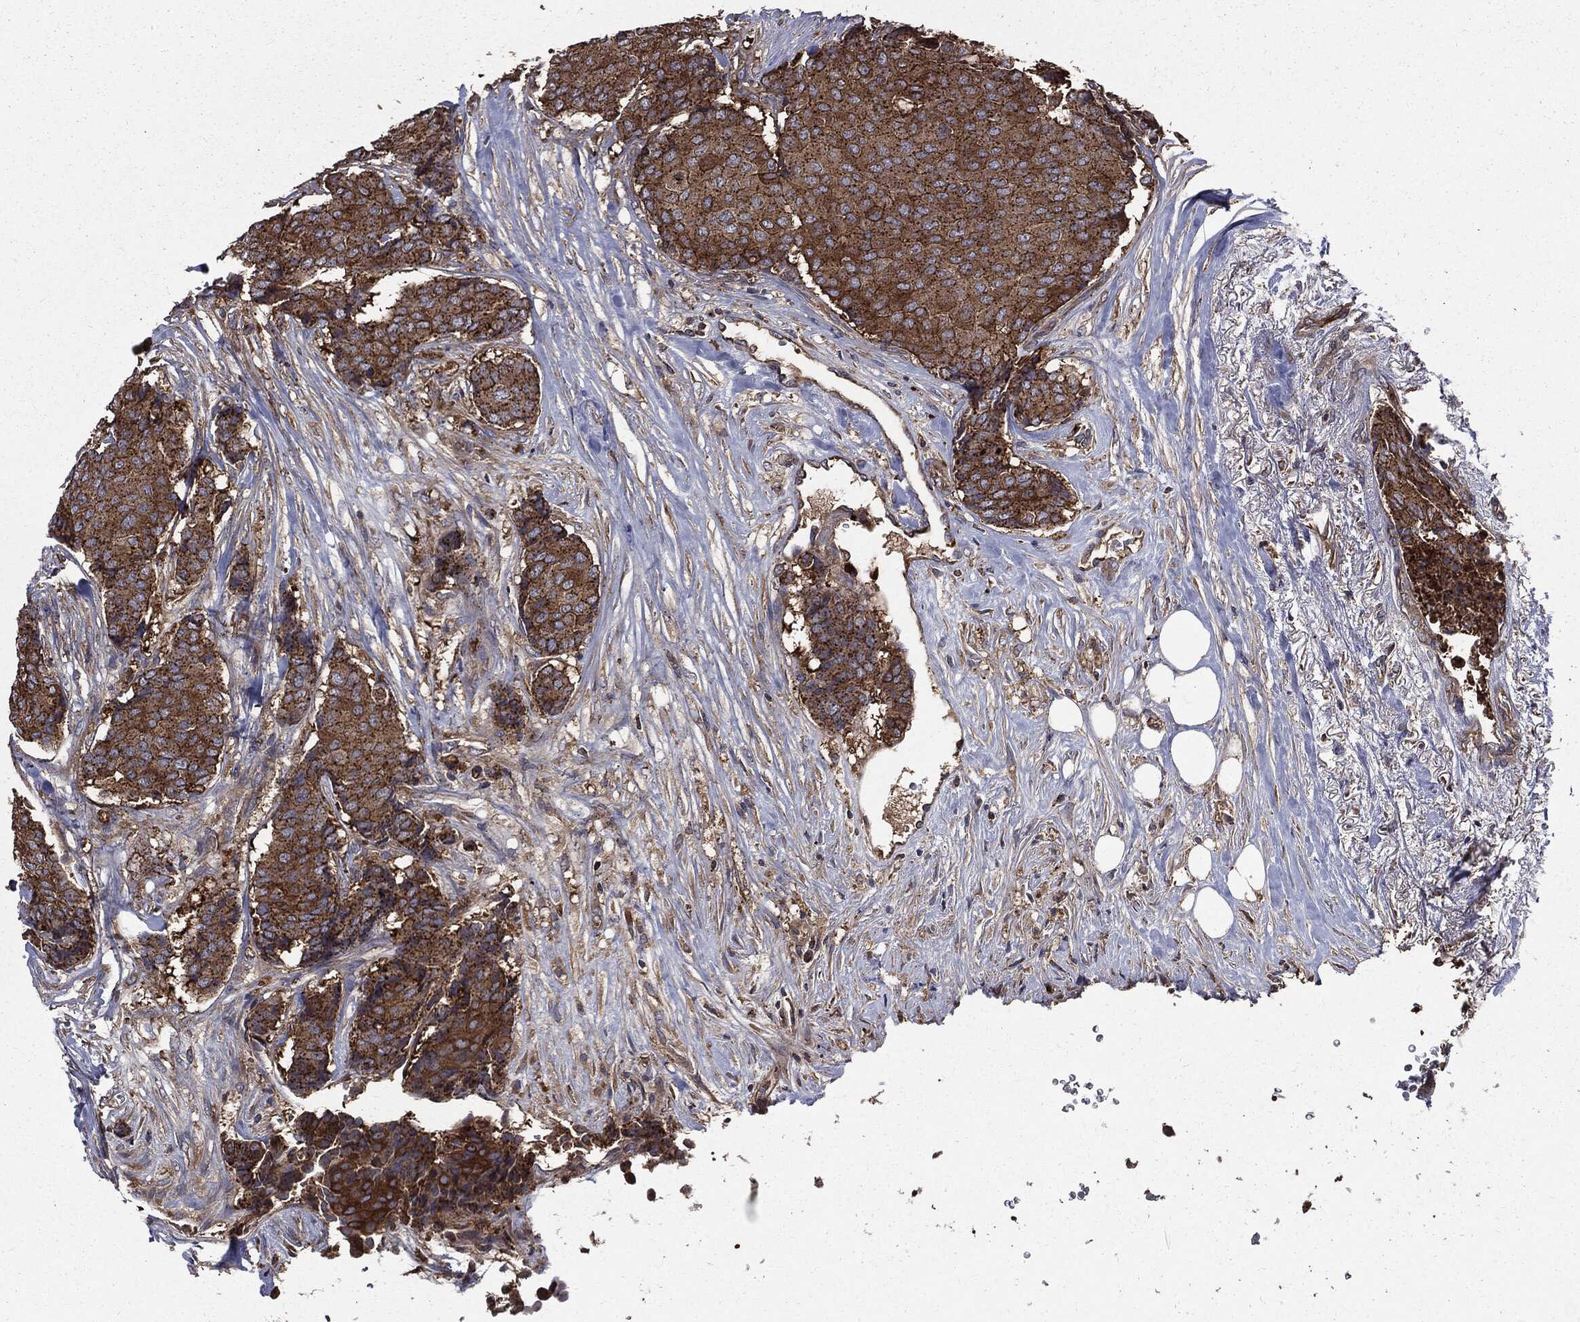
{"staining": {"intensity": "strong", "quantity": ">75%", "location": "cytoplasmic/membranous"}, "tissue": "breast cancer", "cell_type": "Tumor cells", "image_type": "cancer", "snomed": [{"axis": "morphology", "description": "Duct carcinoma"}, {"axis": "topography", "description": "Breast"}], "caption": "IHC (DAB (3,3'-diaminobenzidine)) staining of breast cancer reveals strong cytoplasmic/membranous protein staining in approximately >75% of tumor cells. The staining was performed using DAB to visualize the protein expression in brown, while the nuclei were stained in blue with hematoxylin (Magnification: 20x).", "gene": "PDCD6IP", "patient": {"sex": "female", "age": 75}}